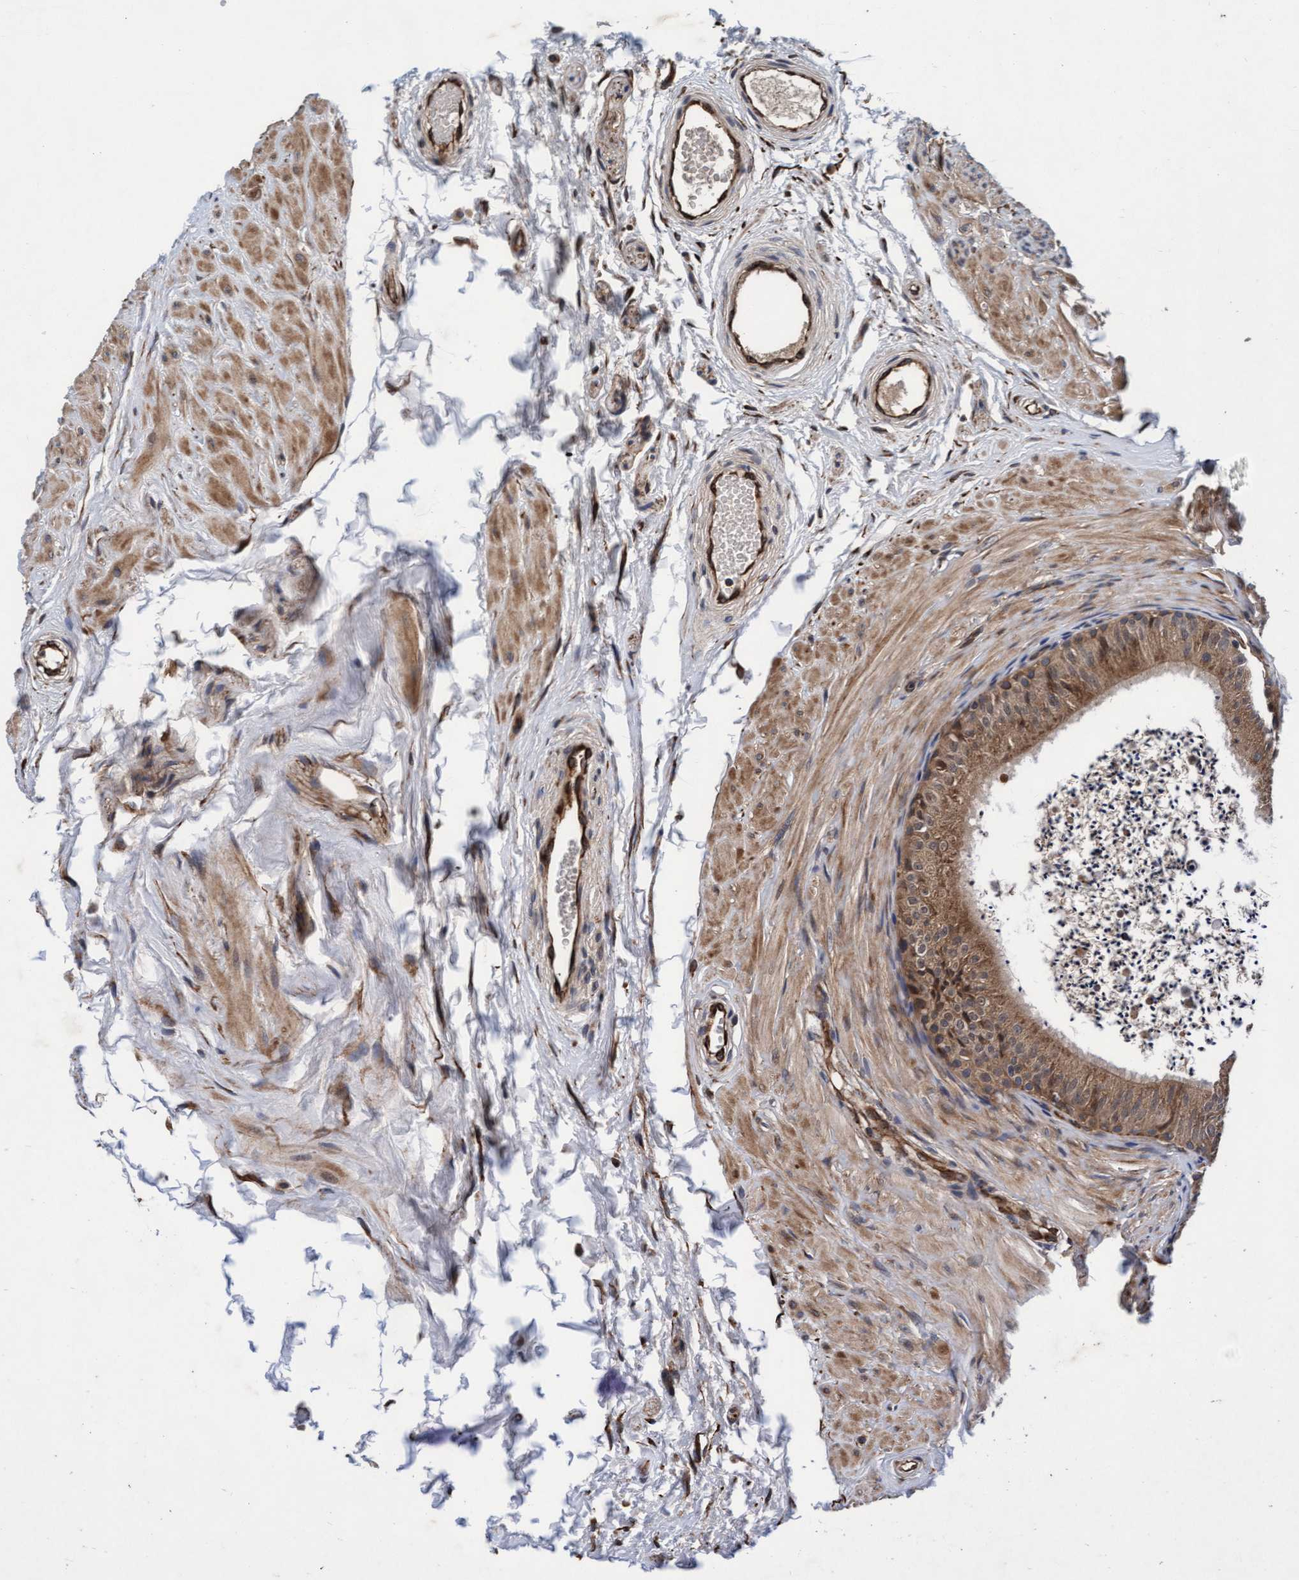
{"staining": {"intensity": "moderate", "quantity": ">75%", "location": "cytoplasmic/membranous"}, "tissue": "epididymis", "cell_type": "Glandular cells", "image_type": "normal", "snomed": [{"axis": "morphology", "description": "Normal tissue, NOS"}, {"axis": "topography", "description": "Epididymis"}], "caption": "DAB (3,3'-diaminobenzidine) immunohistochemical staining of benign human epididymis exhibits moderate cytoplasmic/membranous protein staining in about >75% of glandular cells.", "gene": "EFCAB13", "patient": {"sex": "male", "age": 56}}